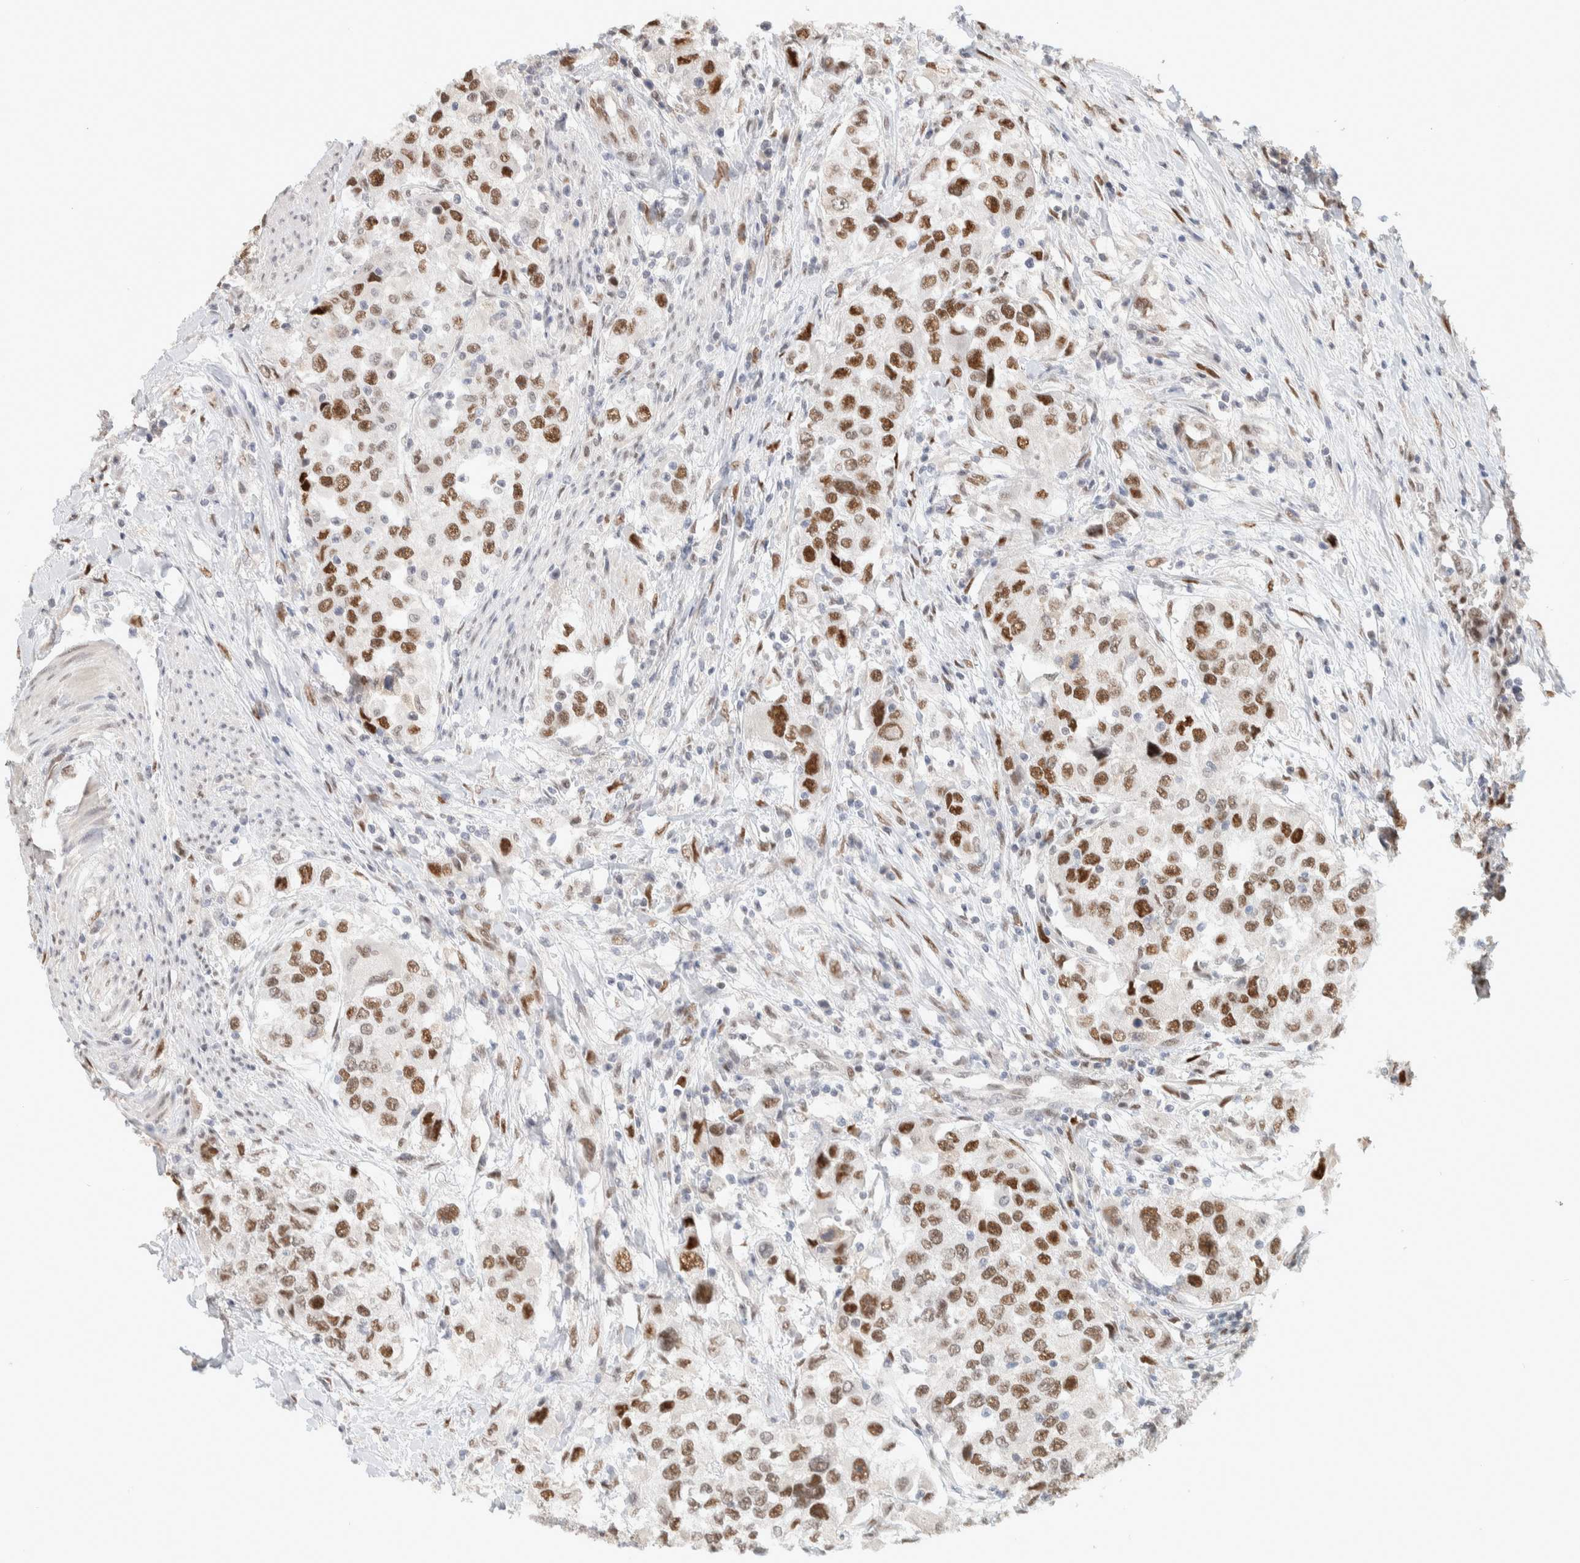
{"staining": {"intensity": "moderate", "quantity": ">75%", "location": "nuclear"}, "tissue": "urothelial cancer", "cell_type": "Tumor cells", "image_type": "cancer", "snomed": [{"axis": "morphology", "description": "Urothelial carcinoma, High grade"}, {"axis": "topography", "description": "Urinary bladder"}], "caption": "Urothelial cancer tissue demonstrates moderate nuclear positivity in about >75% of tumor cells, visualized by immunohistochemistry. (Stains: DAB in brown, nuclei in blue, Microscopy: brightfield microscopy at high magnification).", "gene": "PUS7", "patient": {"sex": "female", "age": 80}}